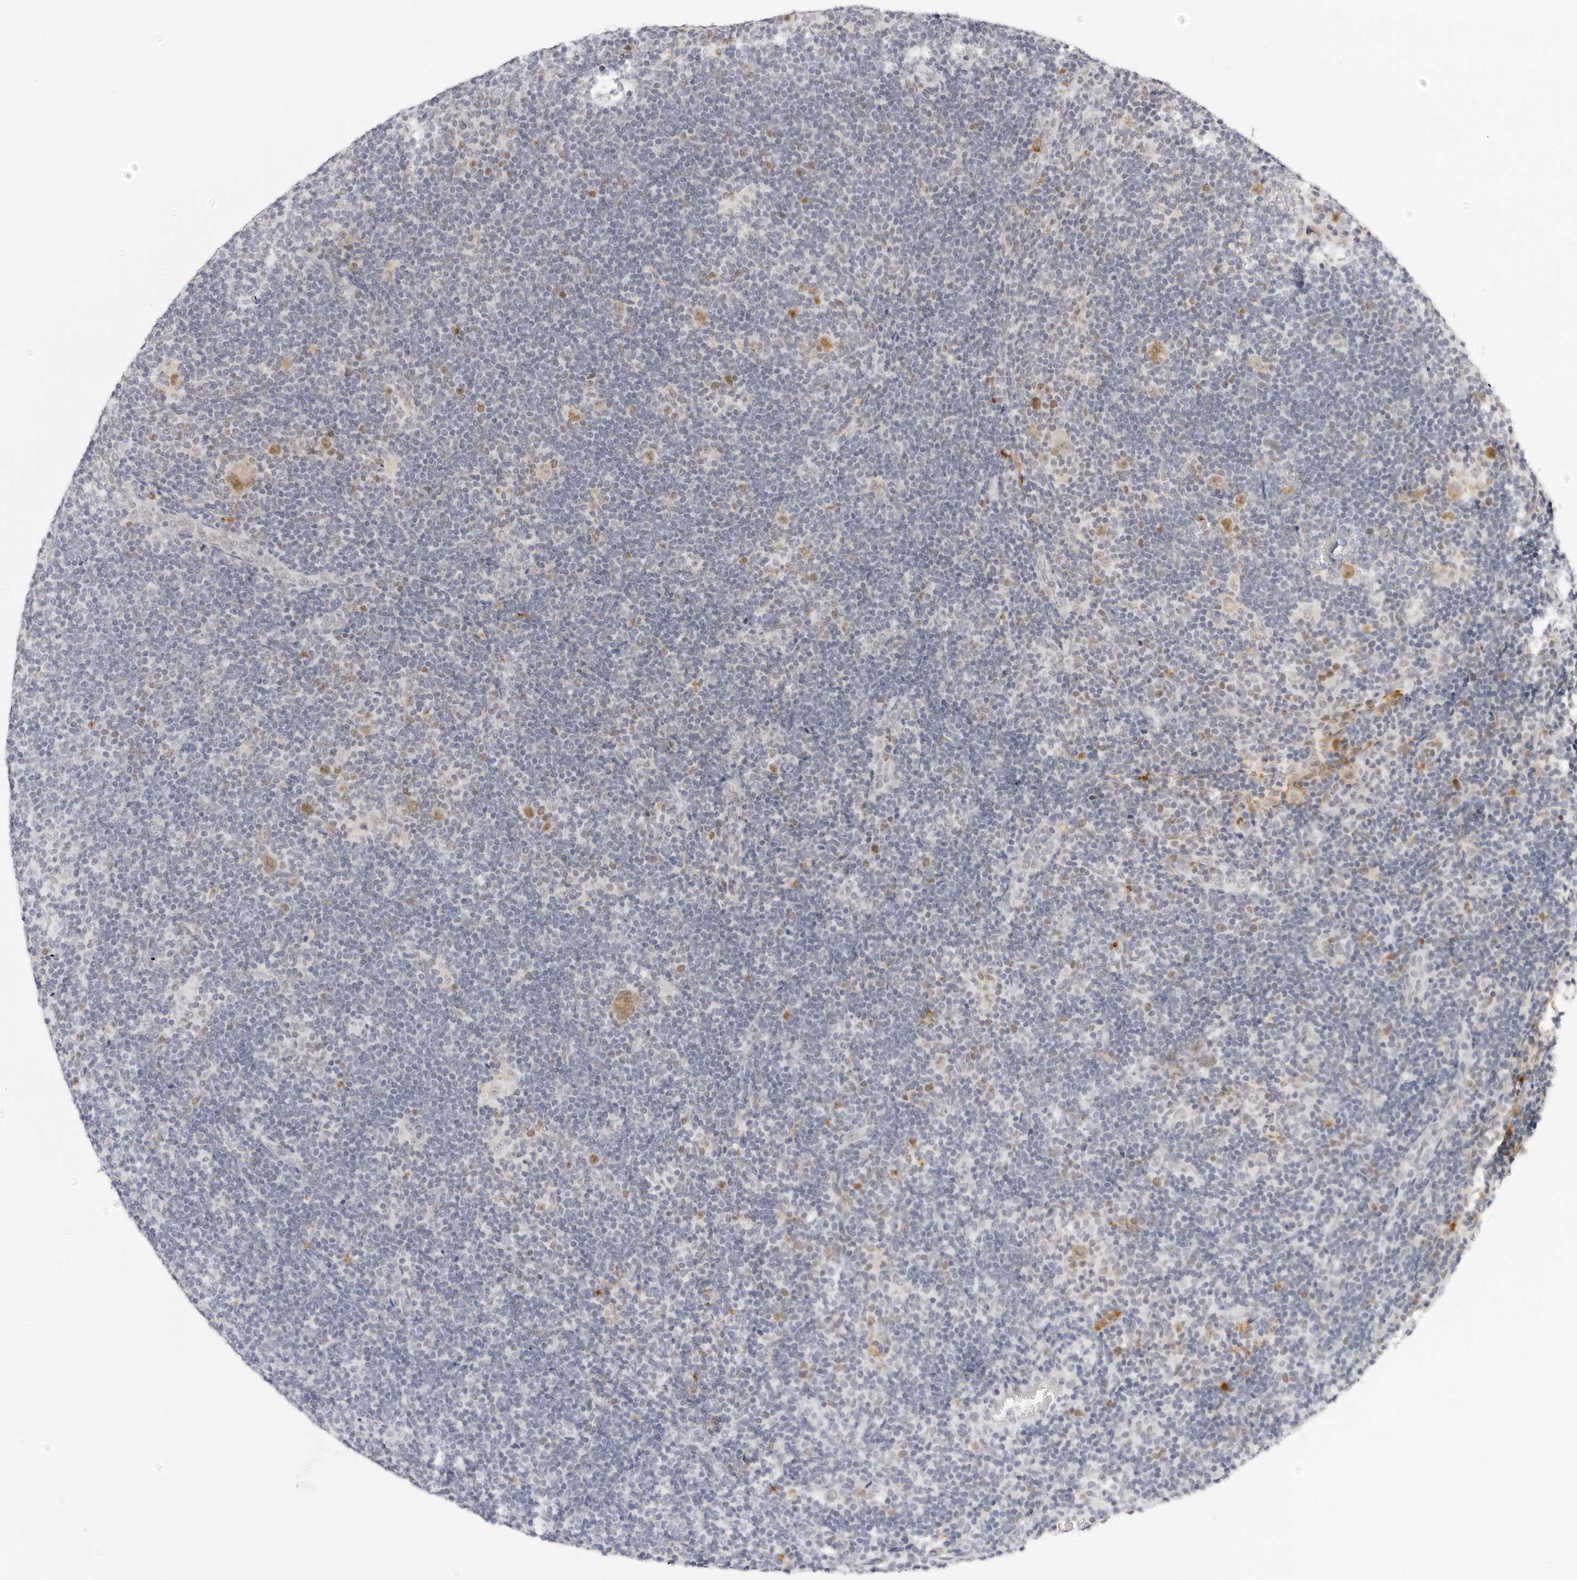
{"staining": {"intensity": "moderate", "quantity": ">75%", "location": "cytoplasmic/membranous,nuclear"}, "tissue": "lymphoma", "cell_type": "Tumor cells", "image_type": "cancer", "snomed": [{"axis": "morphology", "description": "Hodgkin's disease, NOS"}, {"axis": "topography", "description": "Lymph node"}], "caption": "Immunohistochemical staining of human lymphoma reveals moderate cytoplasmic/membranous and nuclear protein staining in about >75% of tumor cells.", "gene": "MSH6", "patient": {"sex": "female", "age": 57}}